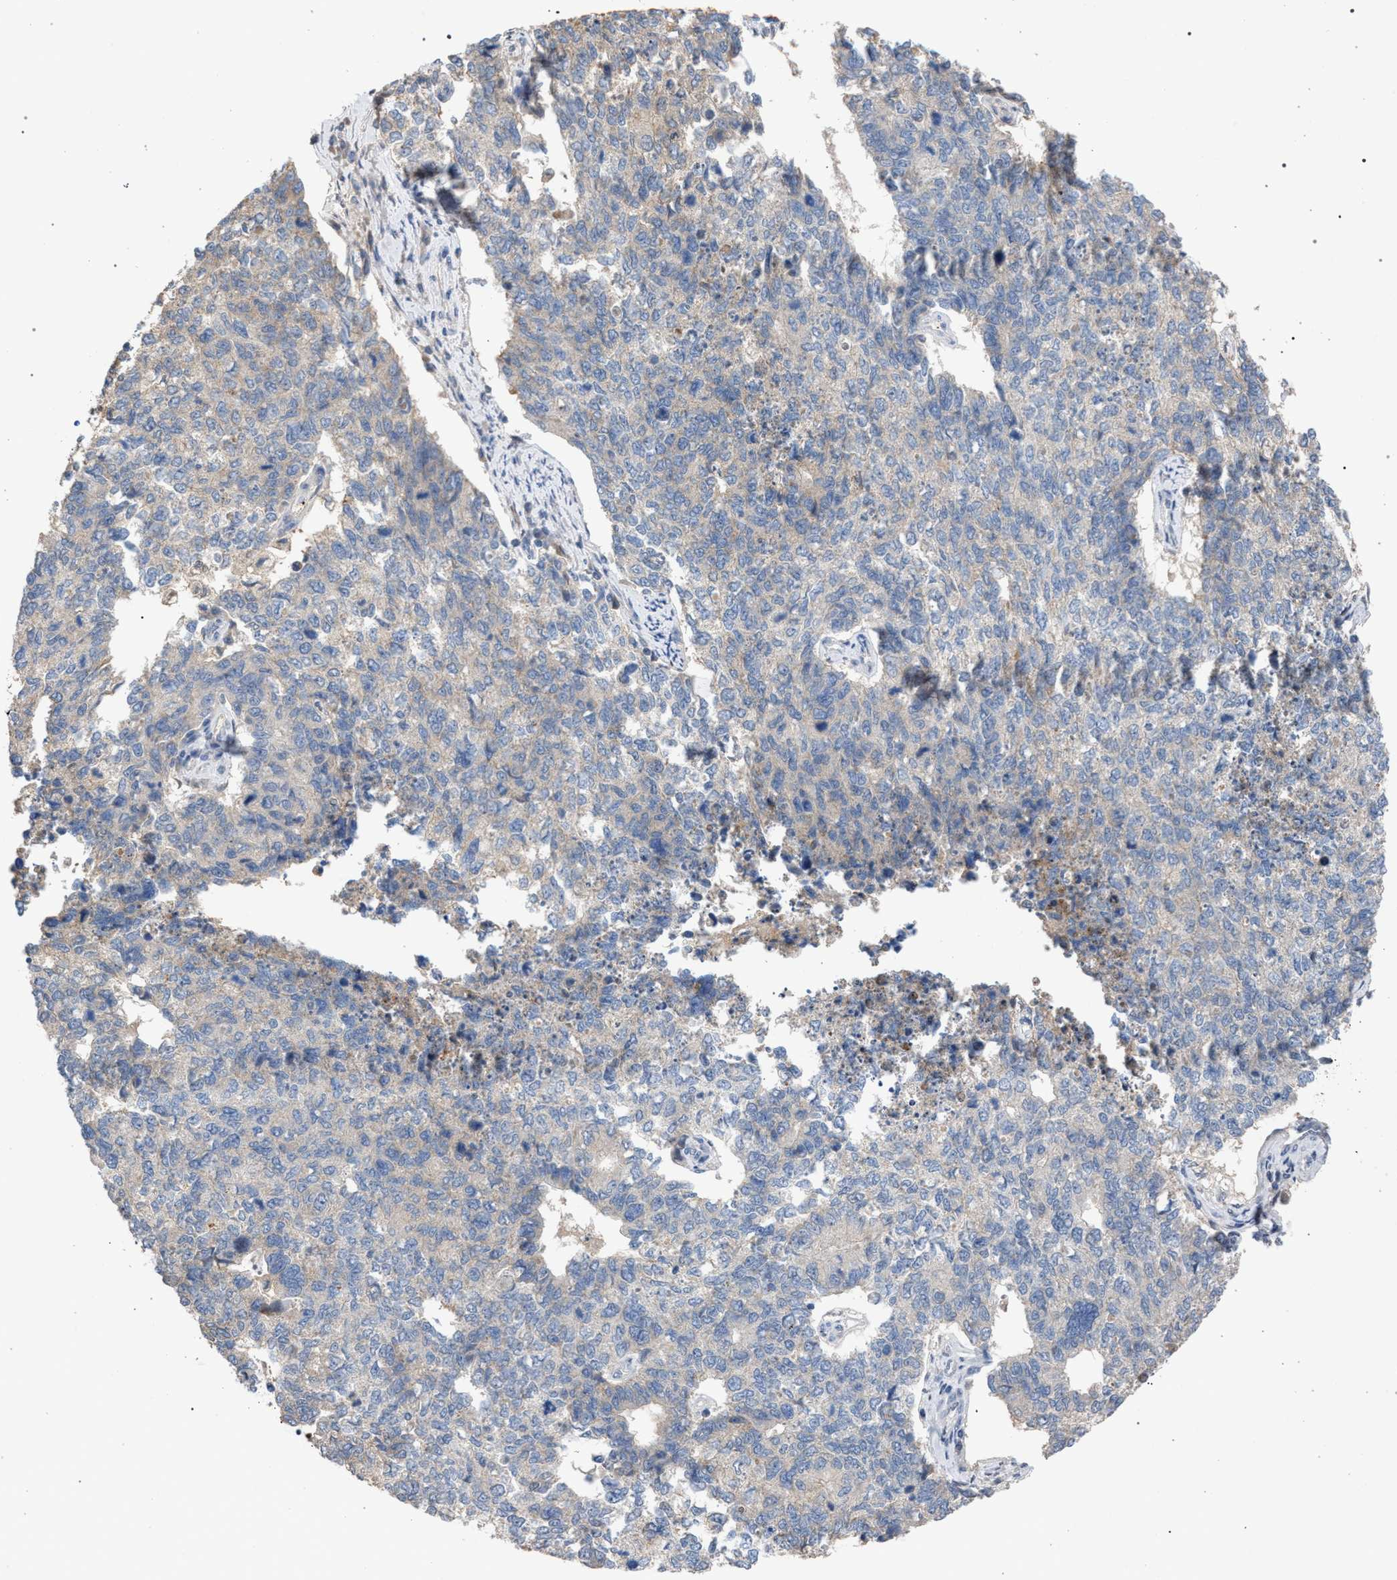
{"staining": {"intensity": "weak", "quantity": "<25%", "location": "cytoplasmic/membranous"}, "tissue": "cervical cancer", "cell_type": "Tumor cells", "image_type": "cancer", "snomed": [{"axis": "morphology", "description": "Squamous cell carcinoma, NOS"}, {"axis": "topography", "description": "Cervix"}], "caption": "The photomicrograph shows no significant staining in tumor cells of cervical squamous cell carcinoma.", "gene": "TECPR1", "patient": {"sex": "female", "age": 63}}